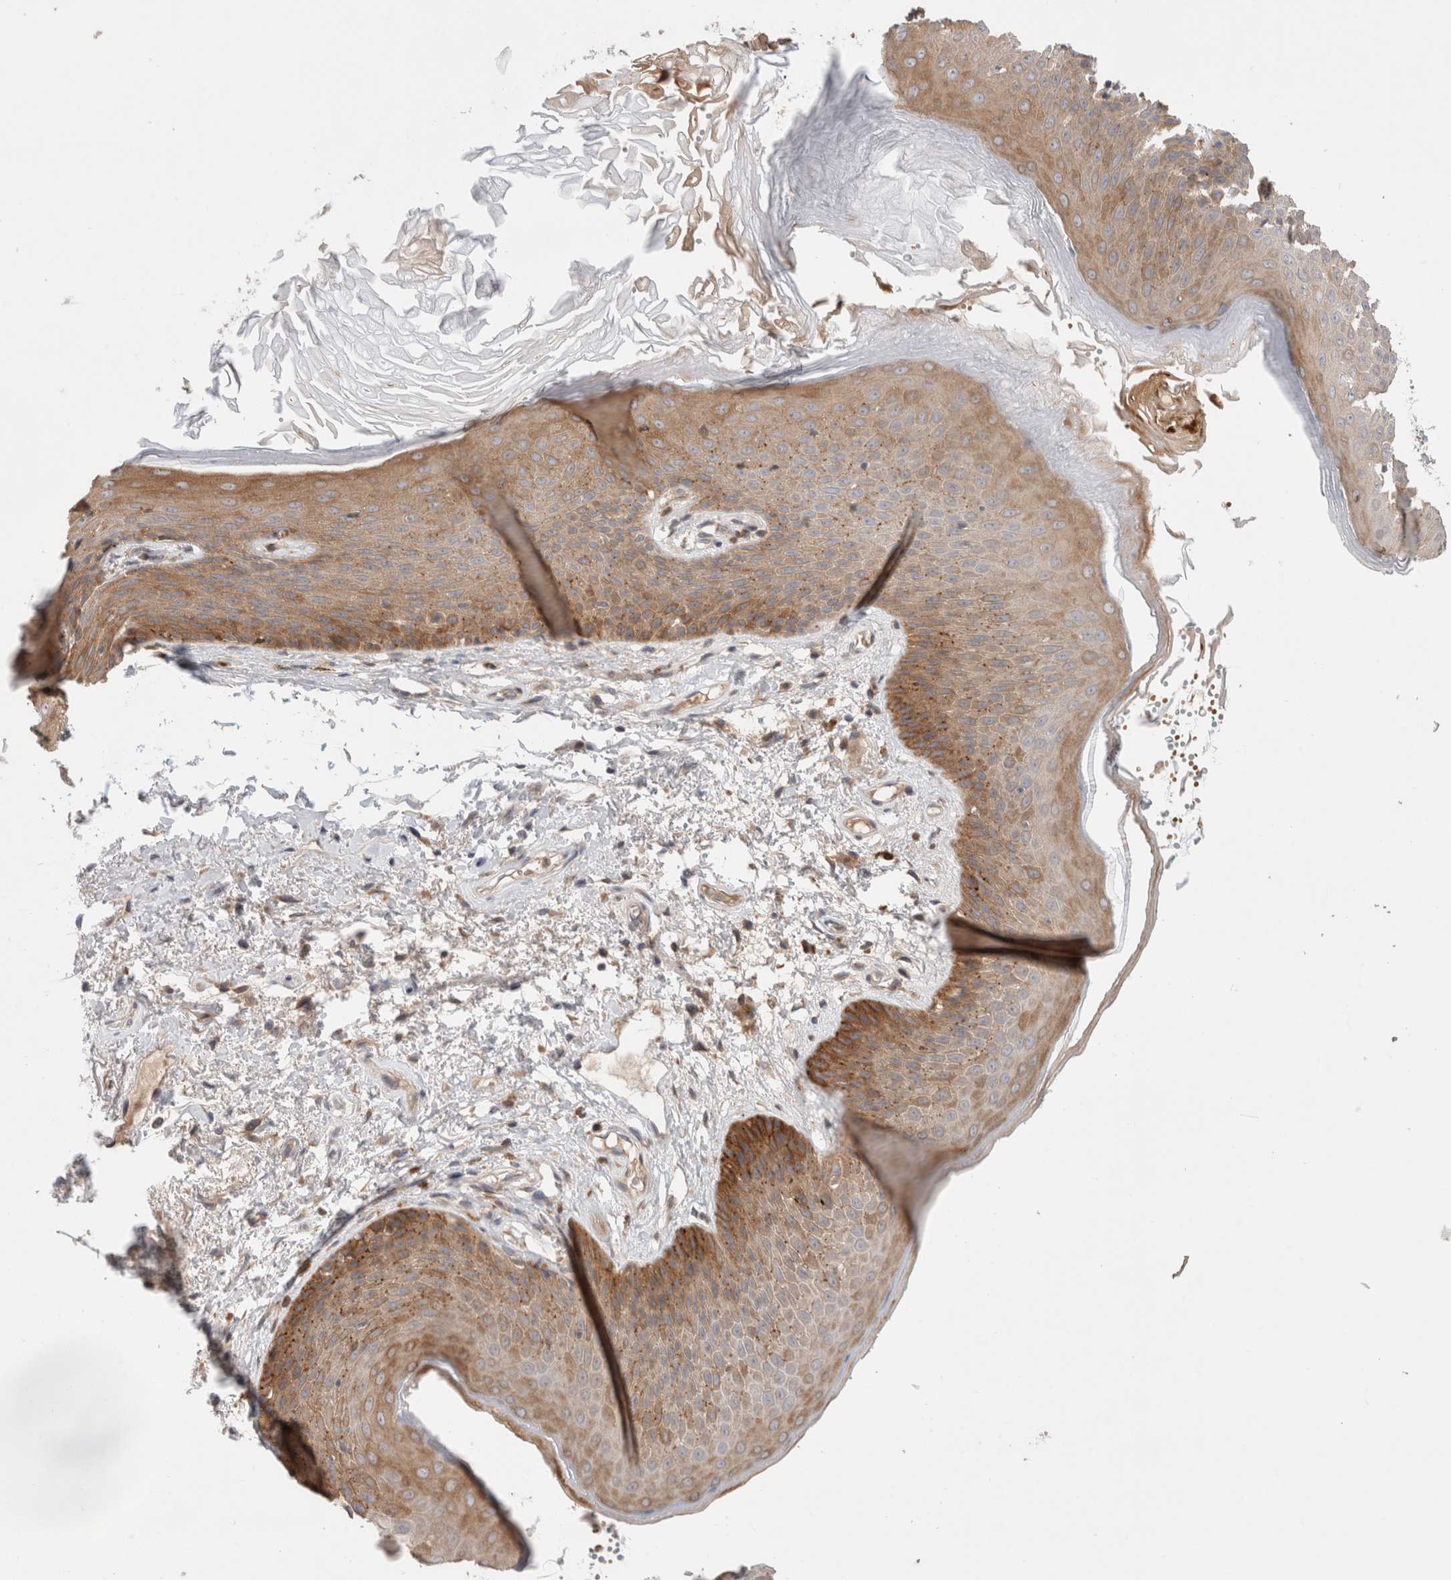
{"staining": {"intensity": "moderate", "quantity": ">75%", "location": "cytoplasmic/membranous"}, "tissue": "skin", "cell_type": "Epidermal cells", "image_type": "normal", "snomed": [{"axis": "morphology", "description": "Normal tissue, NOS"}, {"axis": "topography", "description": "Anal"}], "caption": "Epidermal cells show medium levels of moderate cytoplasmic/membranous staining in approximately >75% of cells in normal human skin.", "gene": "KLHL14", "patient": {"sex": "male", "age": 74}}